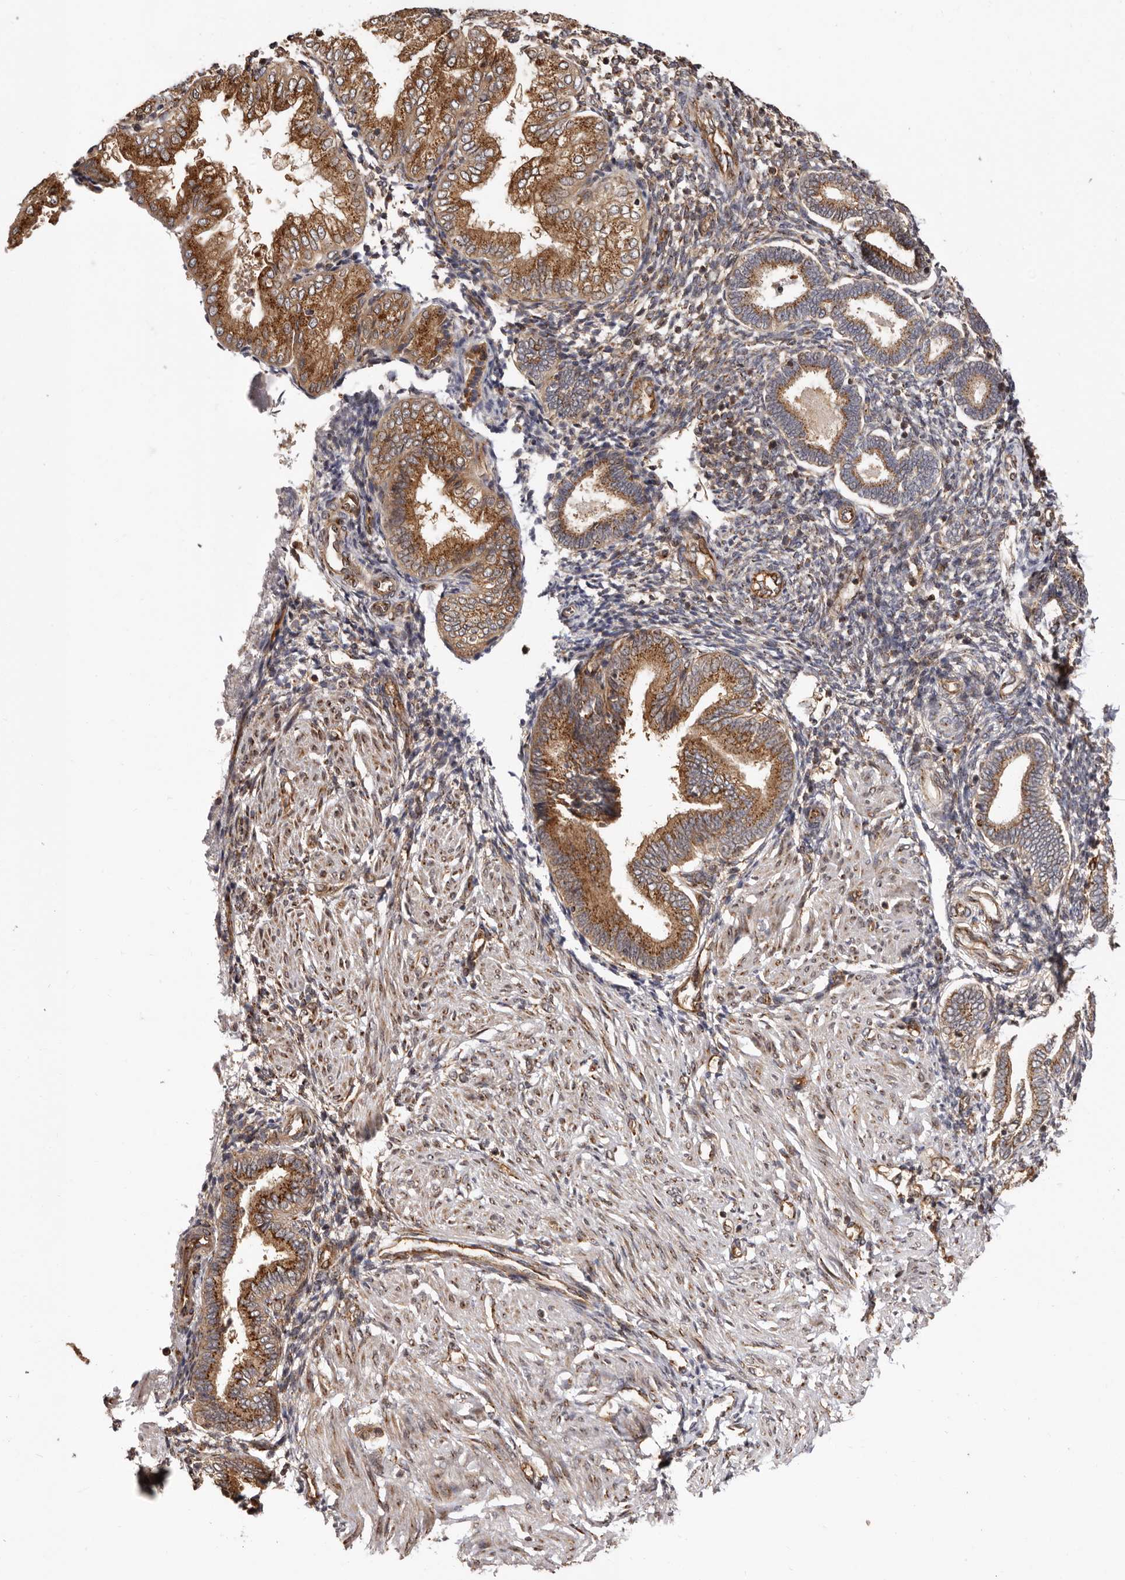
{"staining": {"intensity": "moderate", "quantity": "25%-75%", "location": "cytoplasmic/membranous"}, "tissue": "endometrium", "cell_type": "Cells in endometrial stroma", "image_type": "normal", "snomed": [{"axis": "morphology", "description": "Normal tissue, NOS"}, {"axis": "topography", "description": "Endometrium"}], "caption": "Immunohistochemistry (IHC) image of benign endometrium stained for a protein (brown), which exhibits medium levels of moderate cytoplasmic/membranous positivity in about 25%-75% of cells in endometrial stroma.", "gene": "GPR27", "patient": {"sex": "female", "age": 53}}